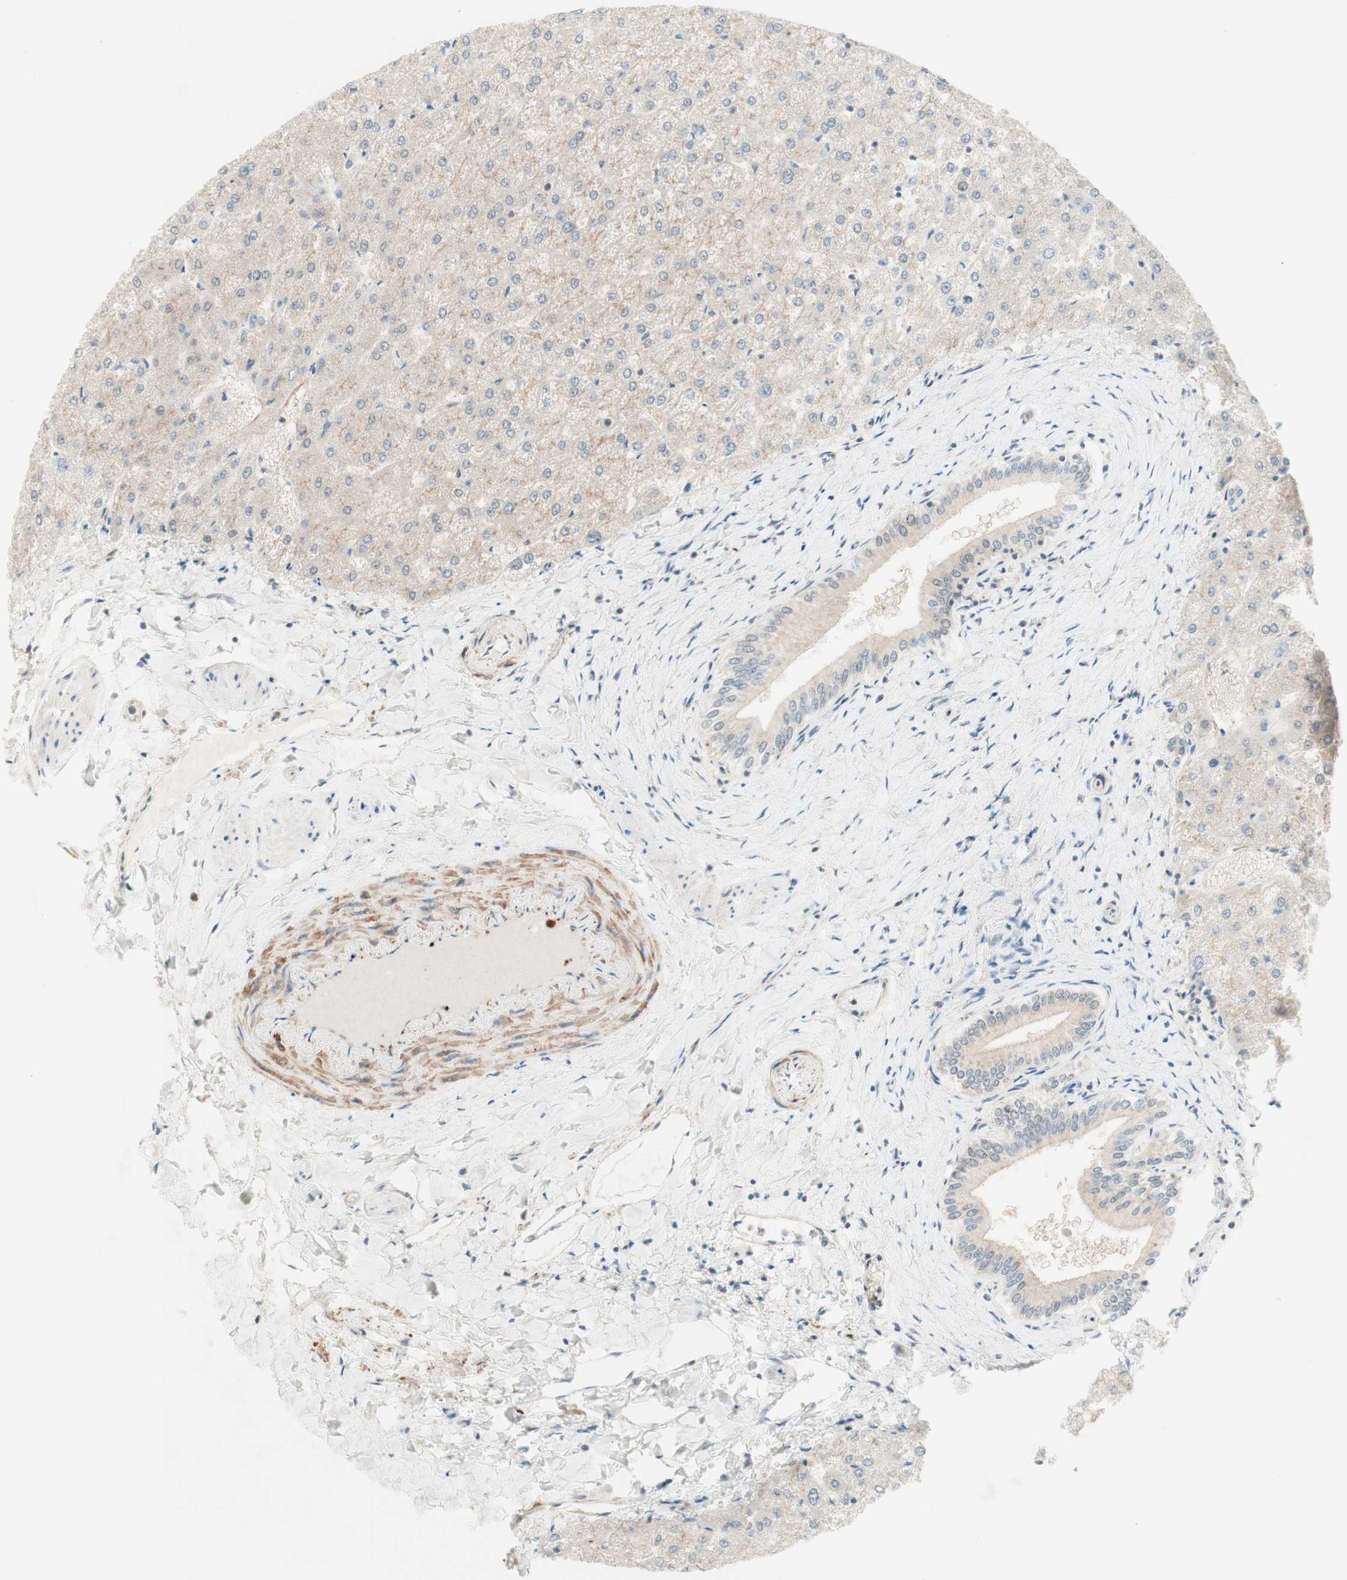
{"staining": {"intensity": "weak", "quantity": ">75%", "location": "cytoplasmic/membranous"}, "tissue": "liver", "cell_type": "Cholangiocytes", "image_type": "normal", "snomed": [{"axis": "morphology", "description": "Normal tissue, NOS"}, {"axis": "topography", "description": "Liver"}], "caption": "Weak cytoplasmic/membranous expression for a protein is present in about >75% of cholangiocytes of unremarkable liver using immunohistochemistry.", "gene": "RFNG", "patient": {"sex": "female", "age": 32}}